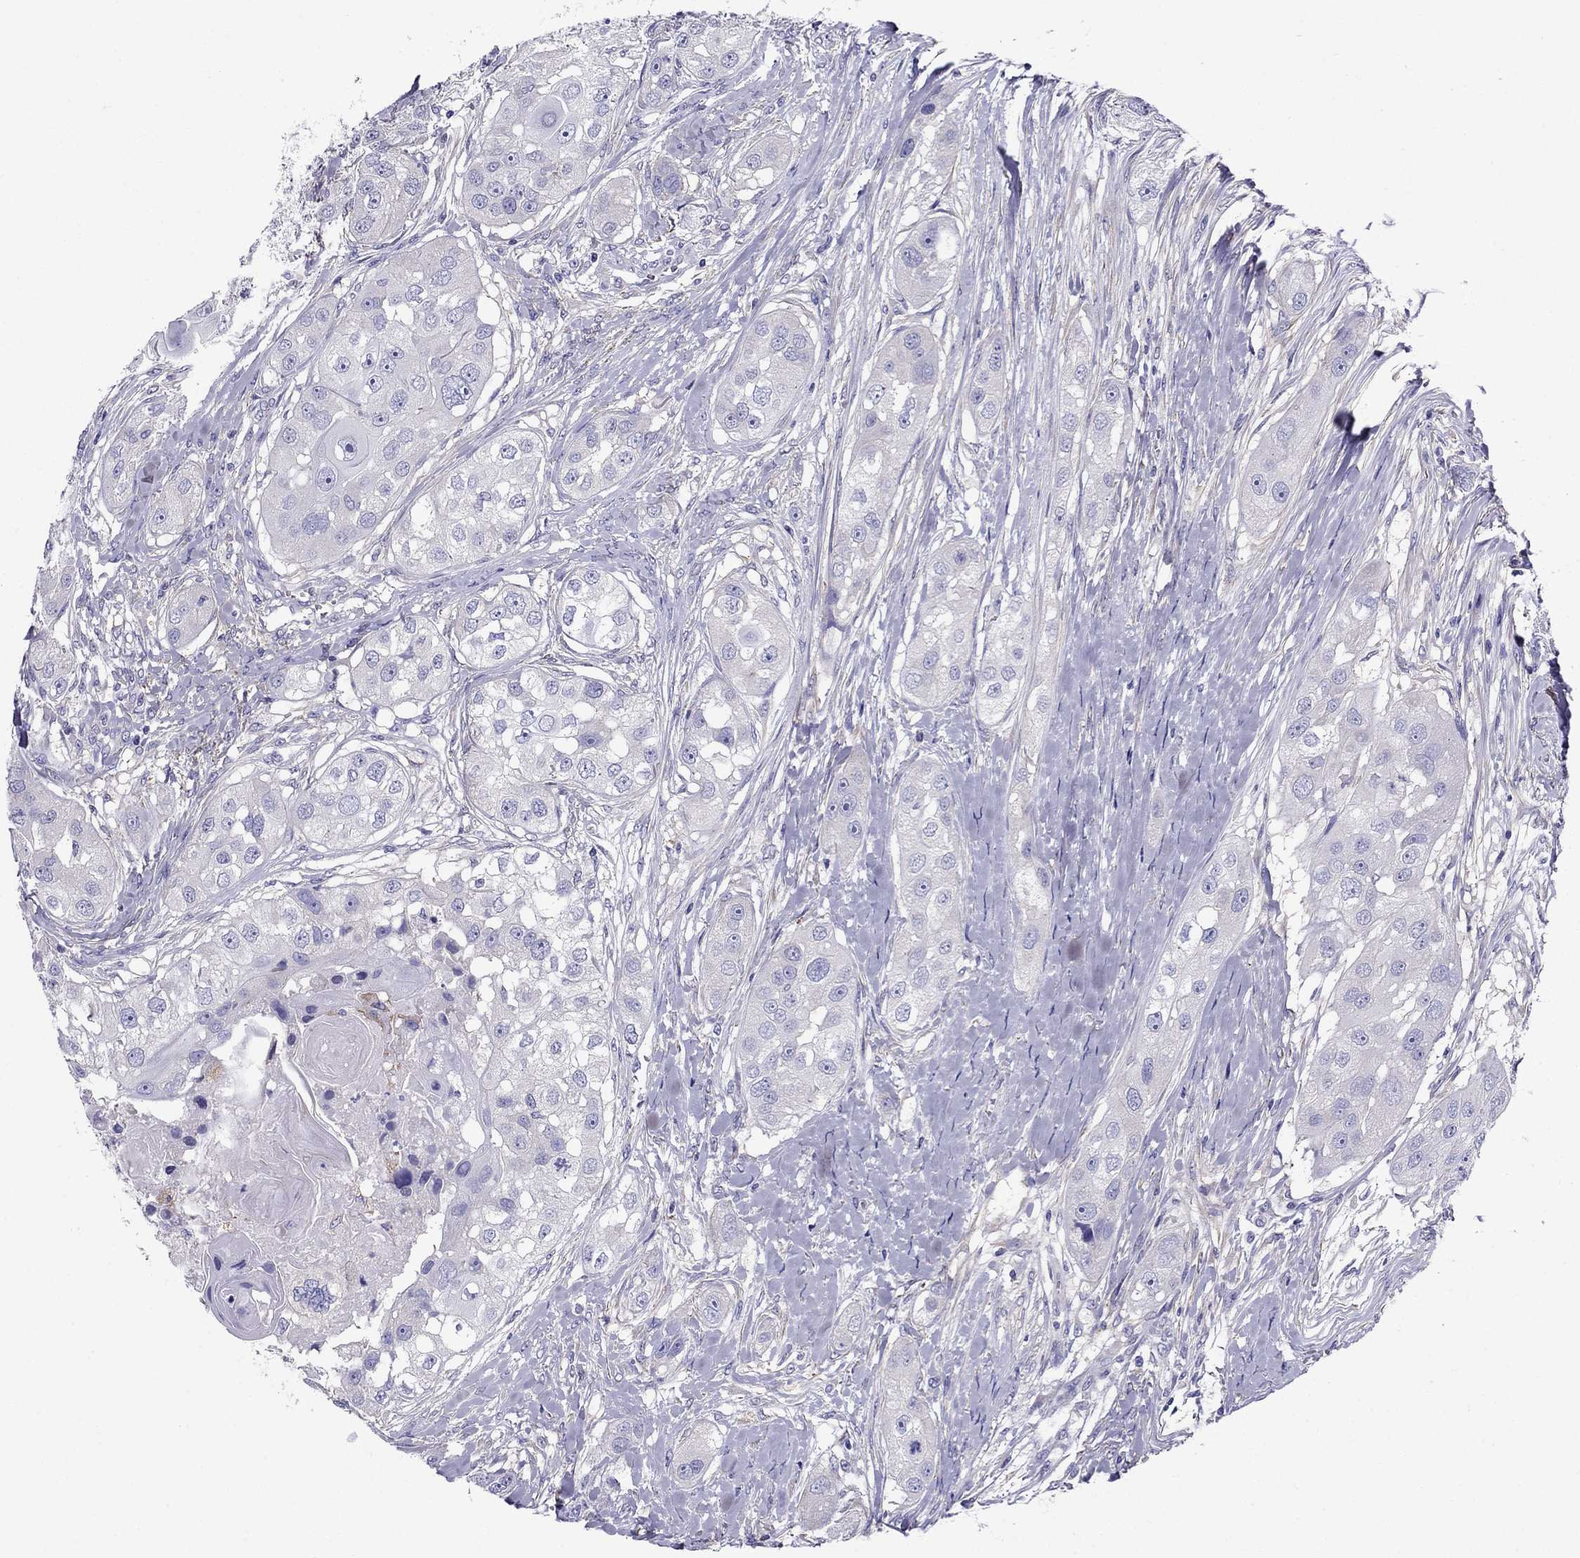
{"staining": {"intensity": "negative", "quantity": "none", "location": "none"}, "tissue": "head and neck cancer", "cell_type": "Tumor cells", "image_type": "cancer", "snomed": [{"axis": "morphology", "description": "Normal tissue, NOS"}, {"axis": "morphology", "description": "Squamous cell carcinoma, NOS"}, {"axis": "topography", "description": "Skeletal muscle"}, {"axis": "topography", "description": "Head-Neck"}], "caption": "High power microscopy image of an immunohistochemistry image of head and neck cancer (squamous cell carcinoma), revealing no significant expression in tumor cells. (DAB immunohistochemistry with hematoxylin counter stain).", "gene": "GPR50", "patient": {"sex": "male", "age": 51}}